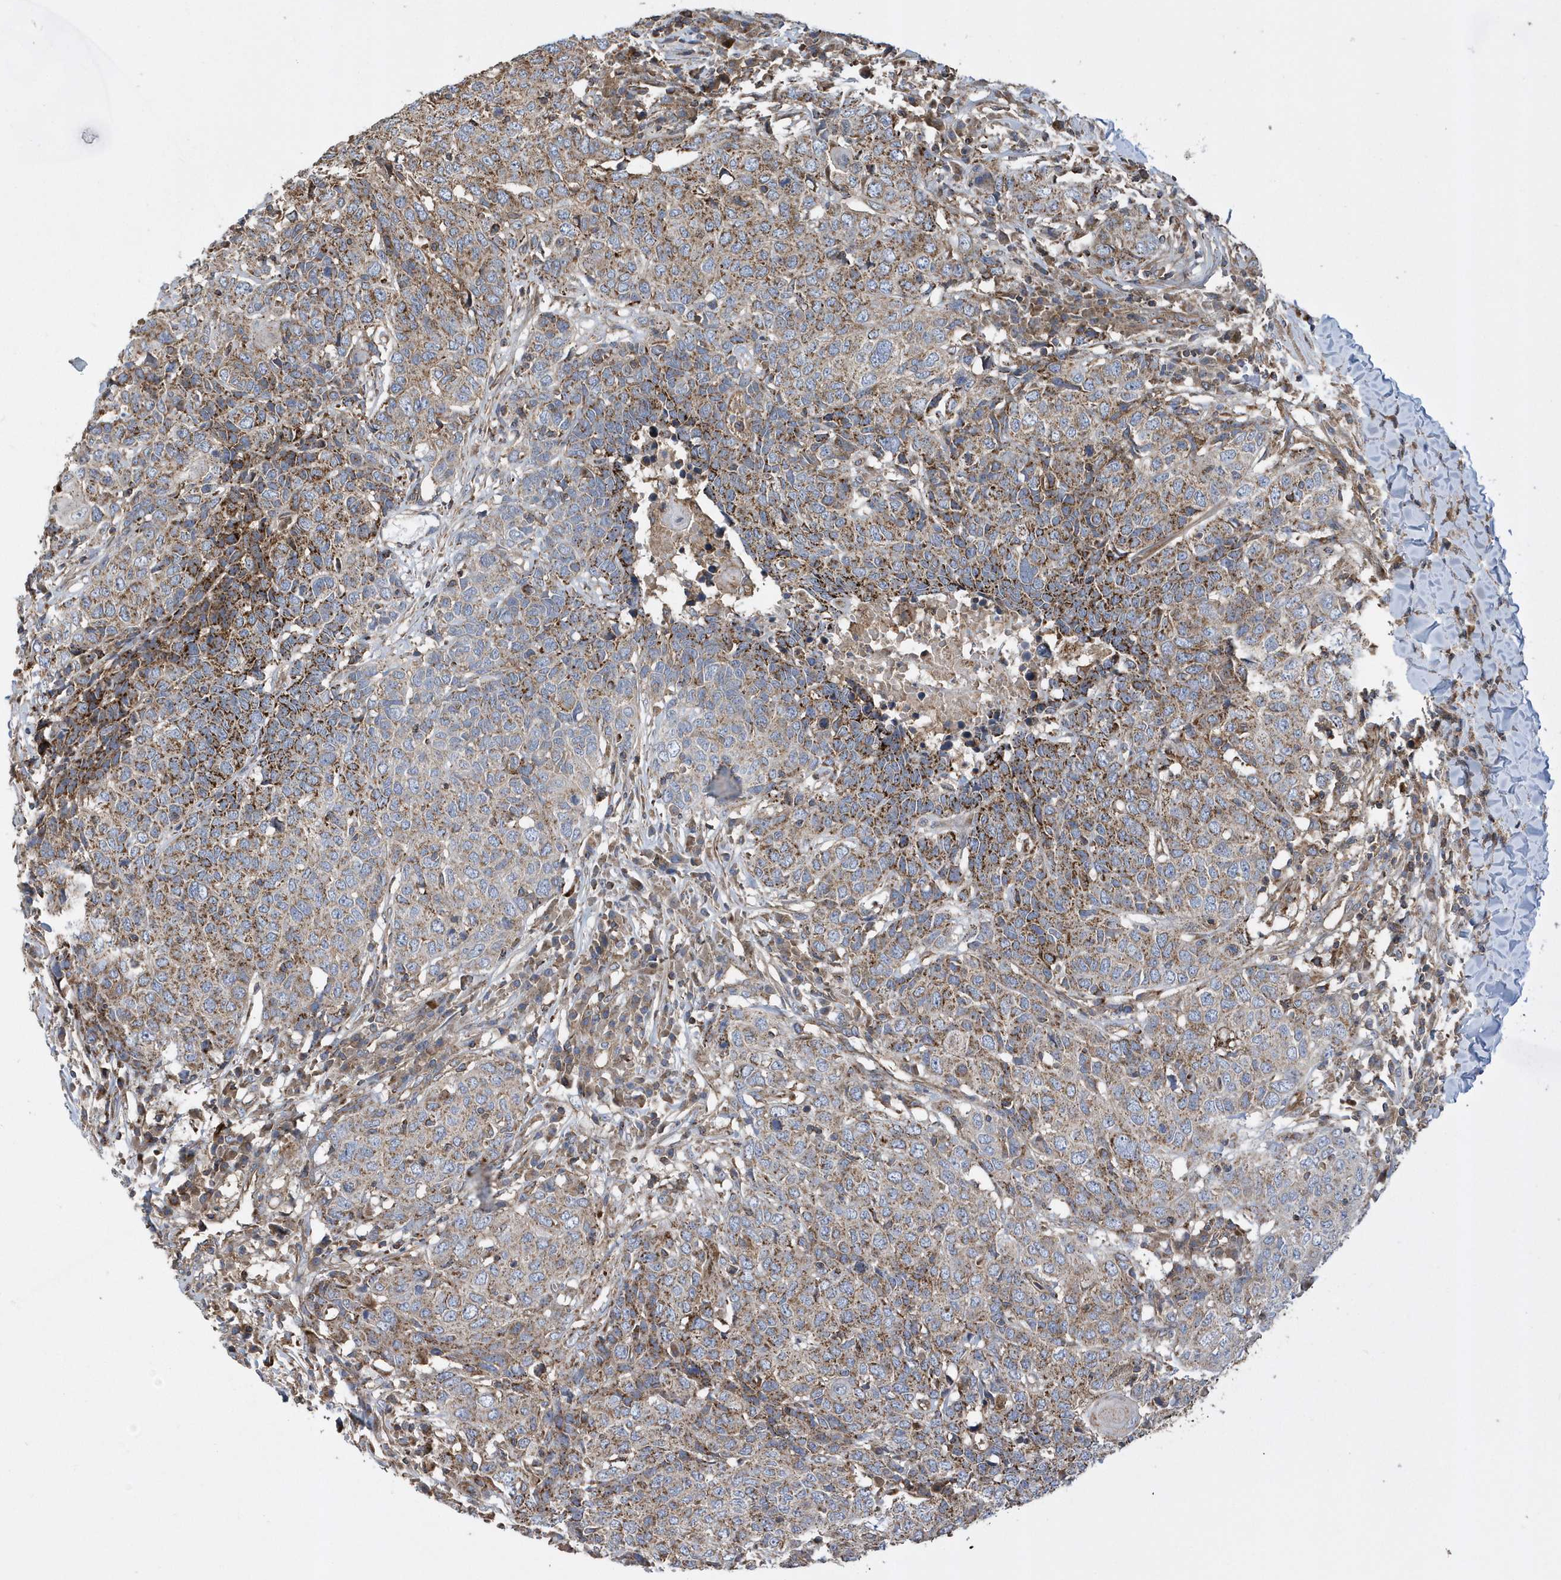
{"staining": {"intensity": "moderate", "quantity": "25%-75%", "location": "cytoplasmic/membranous"}, "tissue": "head and neck cancer", "cell_type": "Tumor cells", "image_type": "cancer", "snomed": [{"axis": "morphology", "description": "Squamous cell carcinoma, NOS"}, {"axis": "topography", "description": "Head-Neck"}], "caption": "A photomicrograph of human head and neck squamous cell carcinoma stained for a protein reveals moderate cytoplasmic/membranous brown staining in tumor cells.", "gene": "TRAIP", "patient": {"sex": "male", "age": 66}}